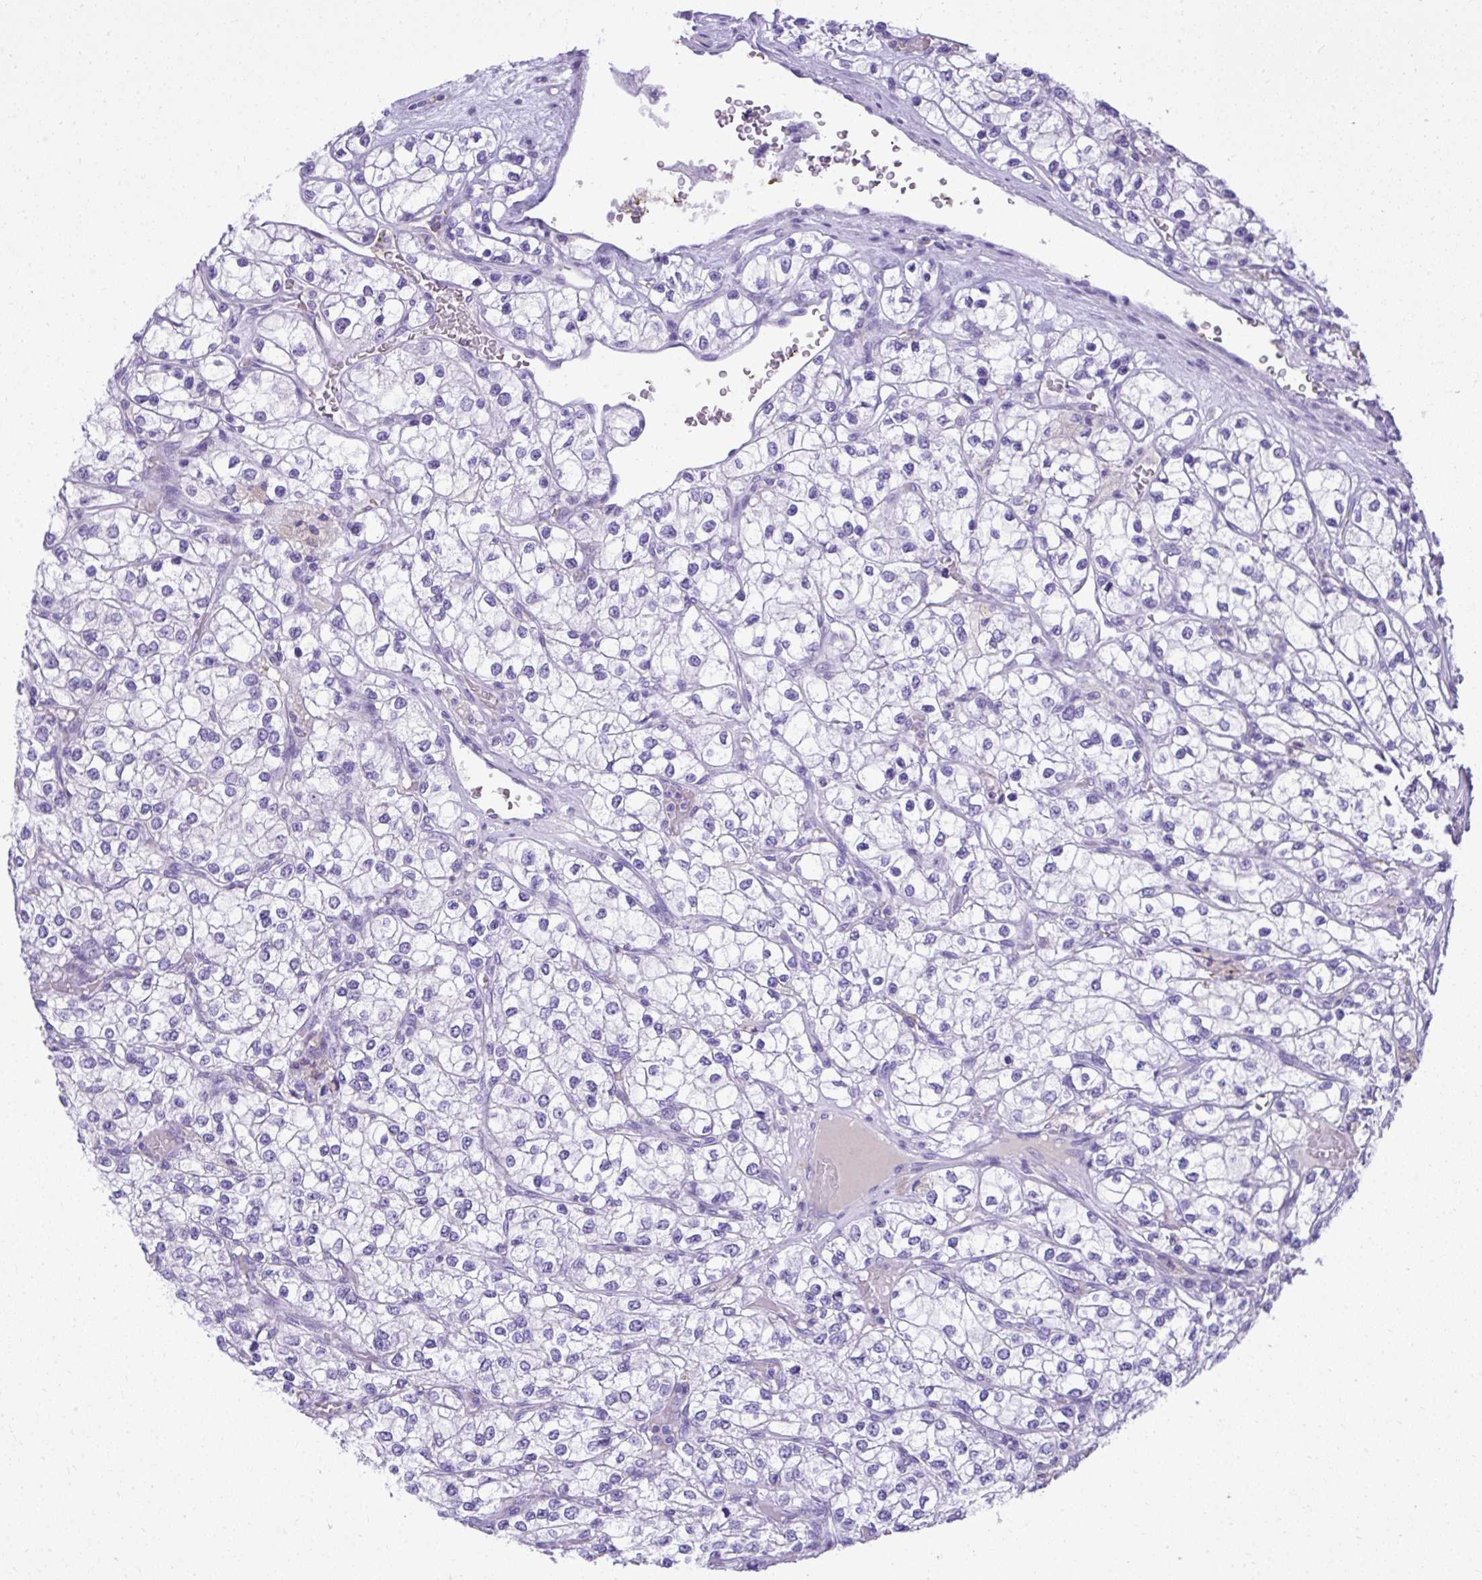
{"staining": {"intensity": "negative", "quantity": "none", "location": "none"}, "tissue": "renal cancer", "cell_type": "Tumor cells", "image_type": "cancer", "snomed": [{"axis": "morphology", "description": "Adenocarcinoma, NOS"}, {"axis": "topography", "description": "Kidney"}], "caption": "Immunohistochemical staining of human renal adenocarcinoma displays no significant expression in tumor cells.", "gene": "ST6GALNAC3", "patient": {"sex": "male", "age": 80}}